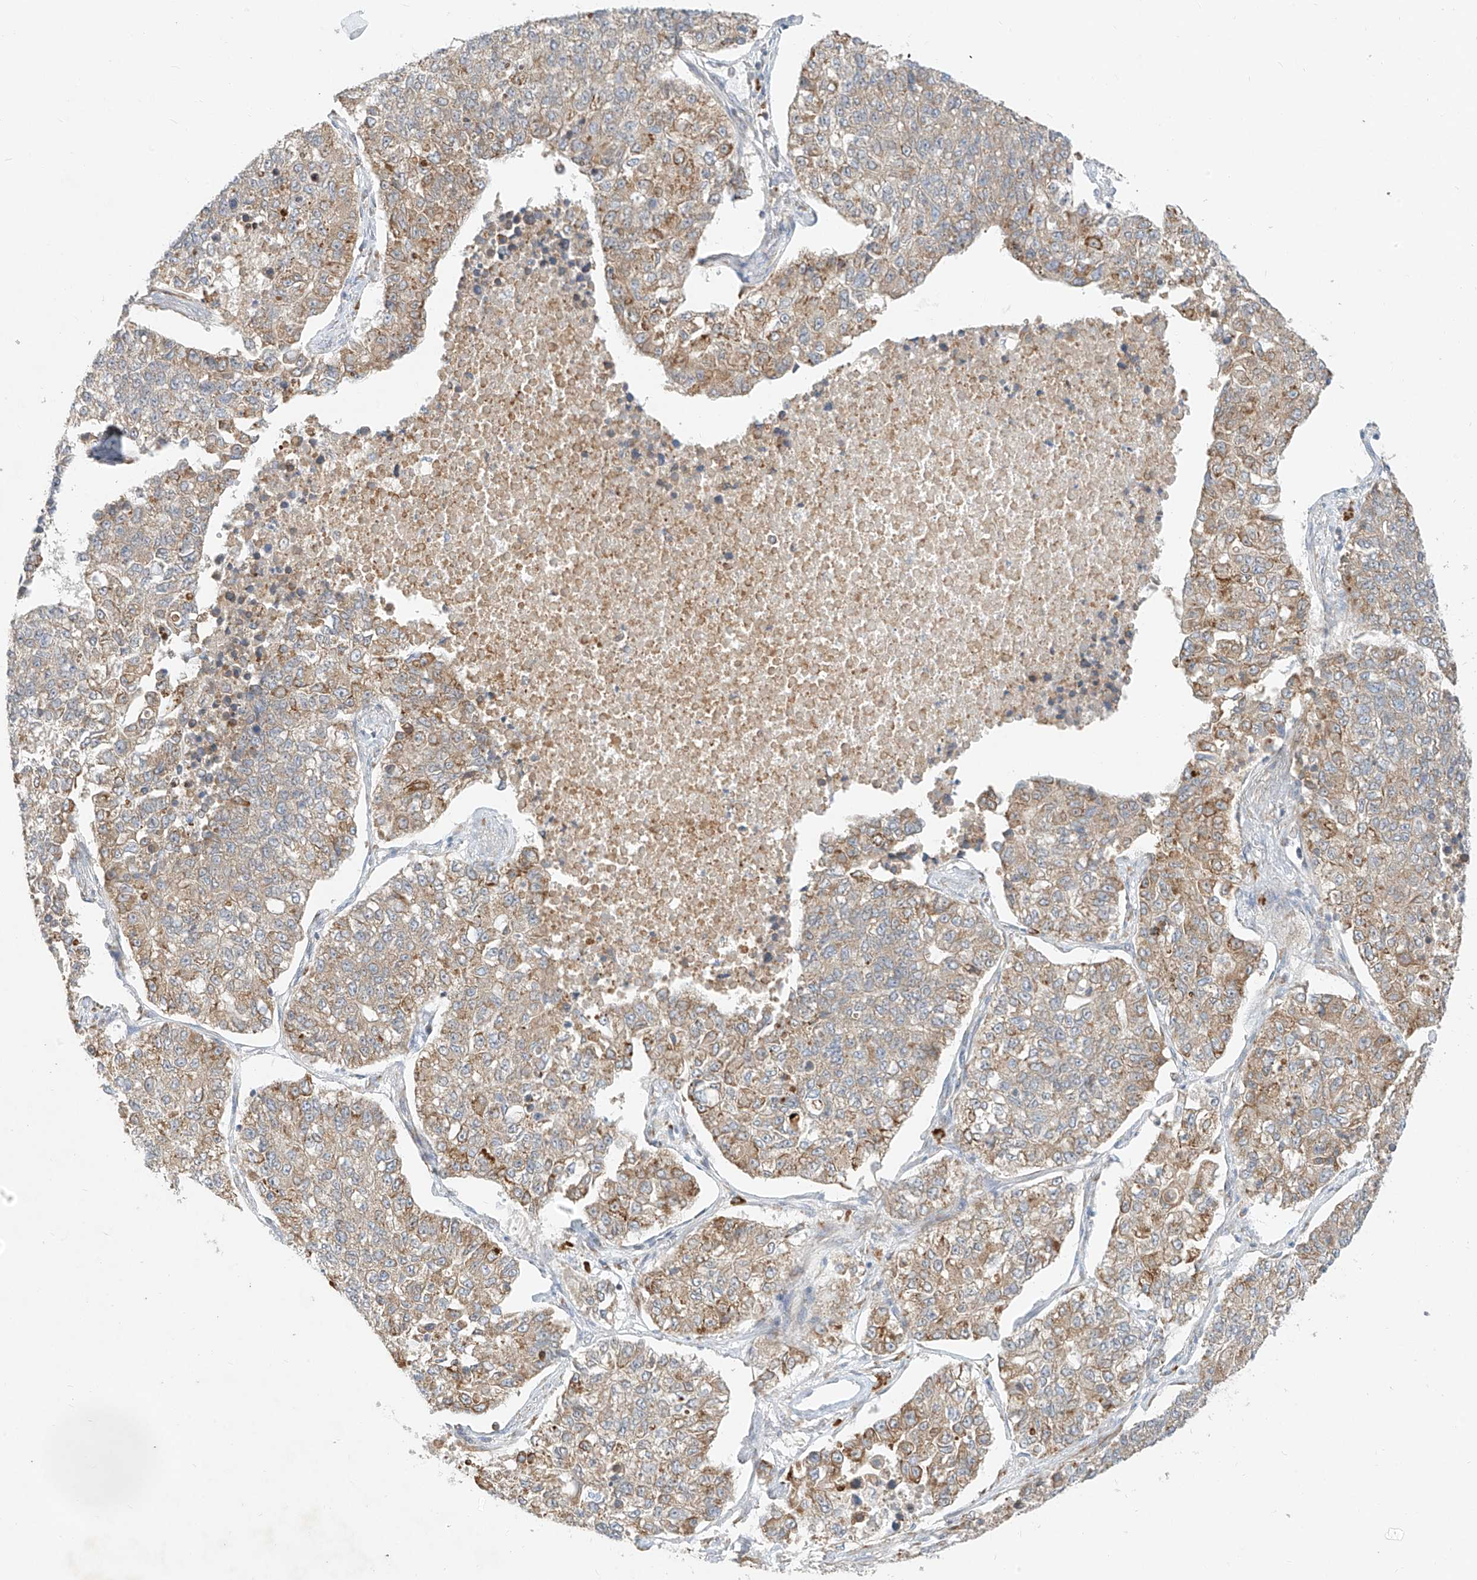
{"staining": {"intensity": "moderate", "quantity": "25%-75%", "location": "cytoplasmic/membranous"}, "tissue": "lung cancer", "cell_type": "Tumor cells", "image_type": "cancer", "snomed": [{"axis": "morphology", "description": "Adenocarcinoma, NOS"}, {"axis": "topography", "description": "Lung"}], "caption": "Brown immunohistochemical staining in human lung cancer exhibits moderate cytoplasmic/membranous expression in approximately 25%-75% of tumor cells.", "gene": "STT3A", "patient": {"sex": "male", "age": 49}}